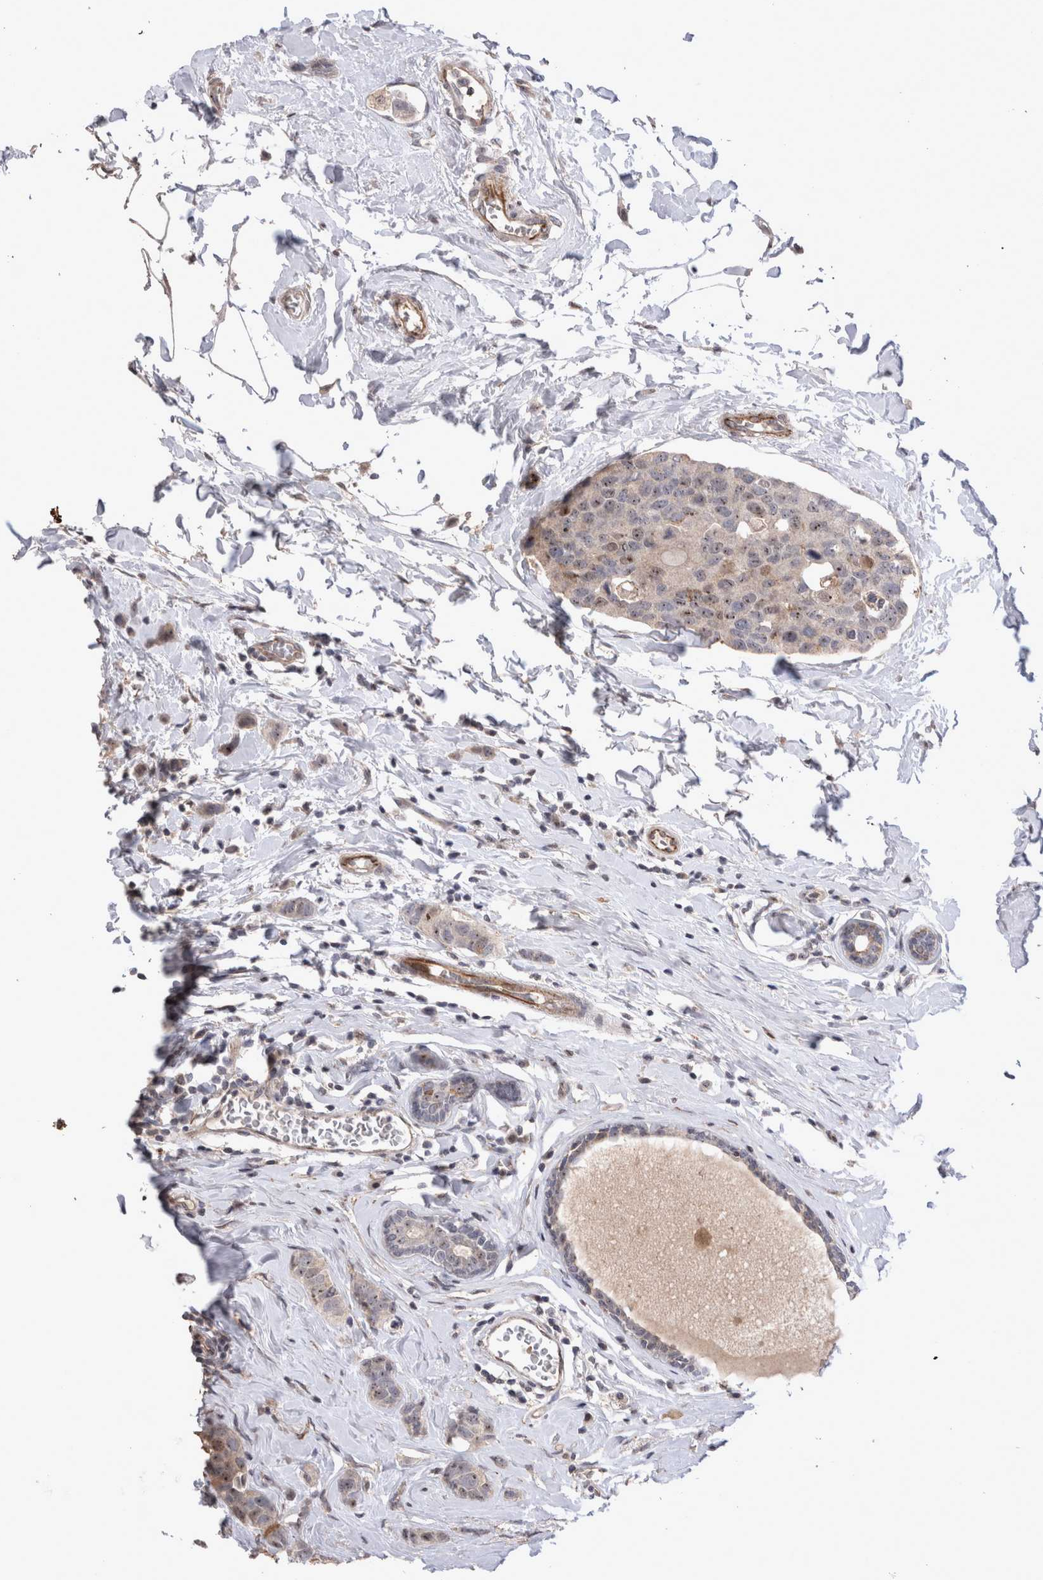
{"staining": {"intensity": "moderate", "quantity": ">75%", "location": "cytoplasmic/membranous,nuclear"}, "tissue": "breast cancer", "cell_type": "Tumor cells", "image_type": "cancer", "snomed": [{"axis": "morphology", "description": "Normal tissue, NOS"}, {"axis": "morphology", "description": "Duct carcinoma"}, {"axis": "topography", "description": "Breast"}], "caption": "Breast infiltrating ductal carcinoma stained with a protein marker displays moderate staining in tumor cells.", "gene": "STK11", "patient": {"sex": "female", "age": 50}}